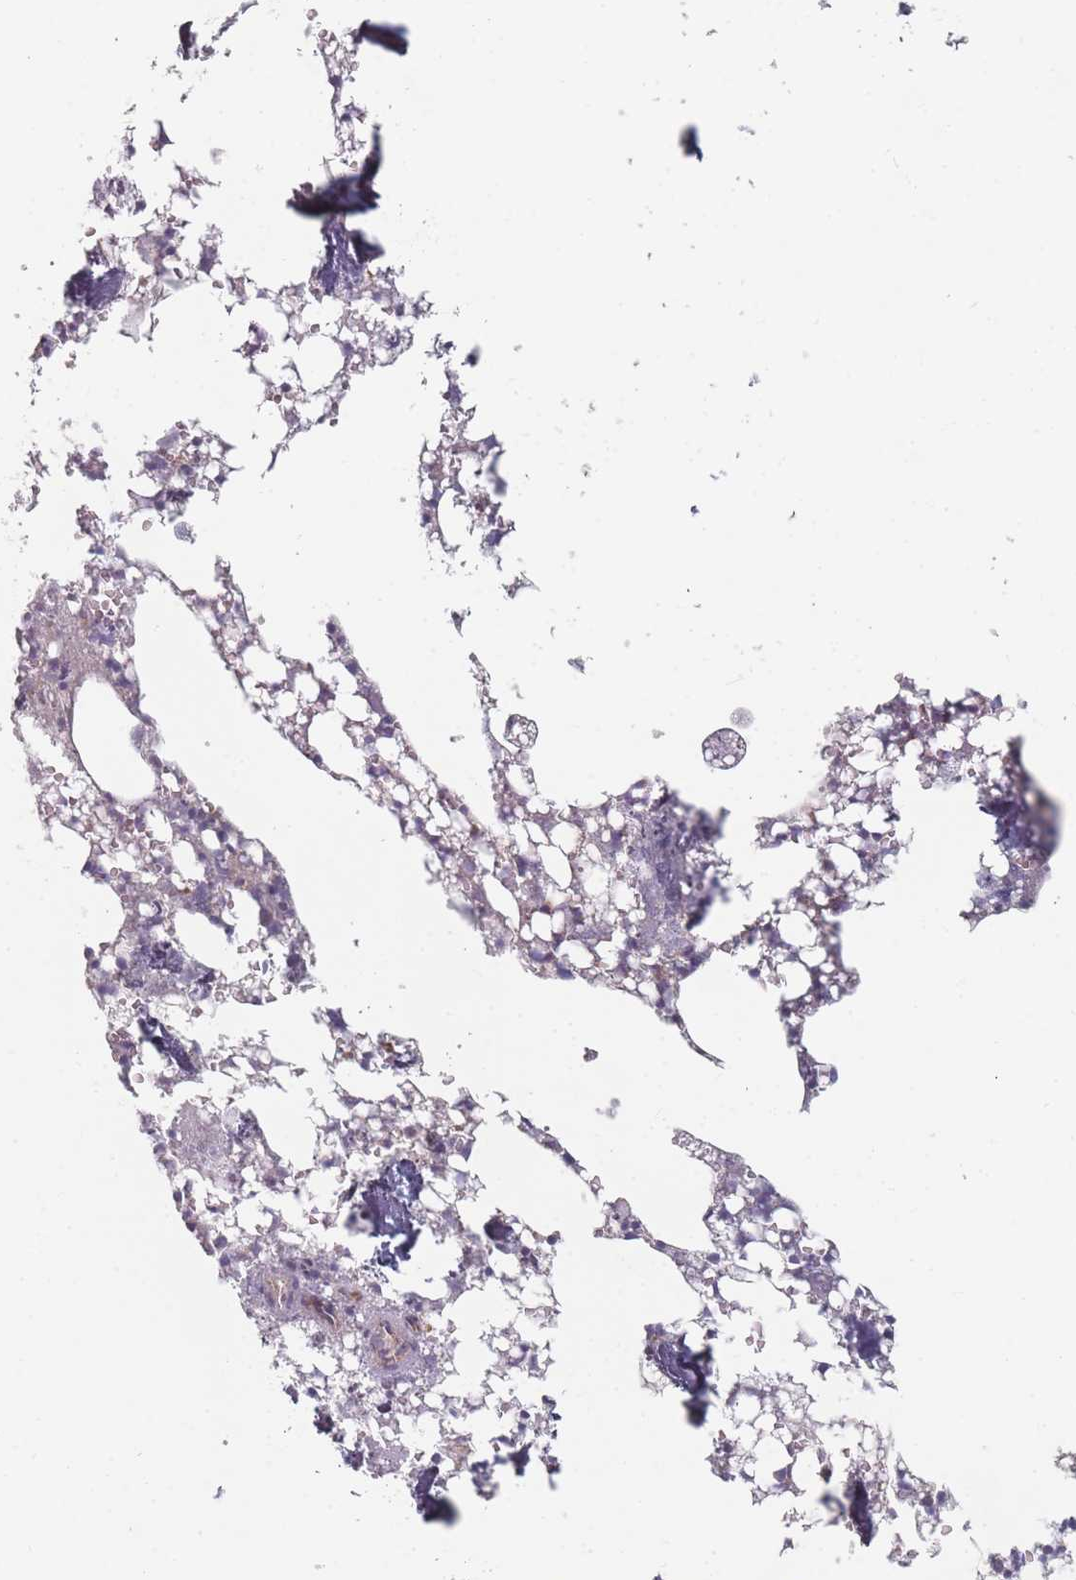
{"staining": {"intensity": "moderate", "quantity": "<25%", "location": "cytoplasmic/membranous"}, "tissue": "bone marrow", "cell_type": "Hematopoietic cells", "image_type": "normal", "snomed": [{"axis": "morphology", "description": "Normal tissue, NOS"}, {"axis": "topography", "description": "Bone marrow"}], "caption": "Benign bone marrow was stained to show a protein in brown. There is low levels of moderate cytoplasmic/membranous positivity in approximately <25% of hematopoietic cells.", "gene": "CACNG5", "patient": {"sex": "male", "age": 64}}